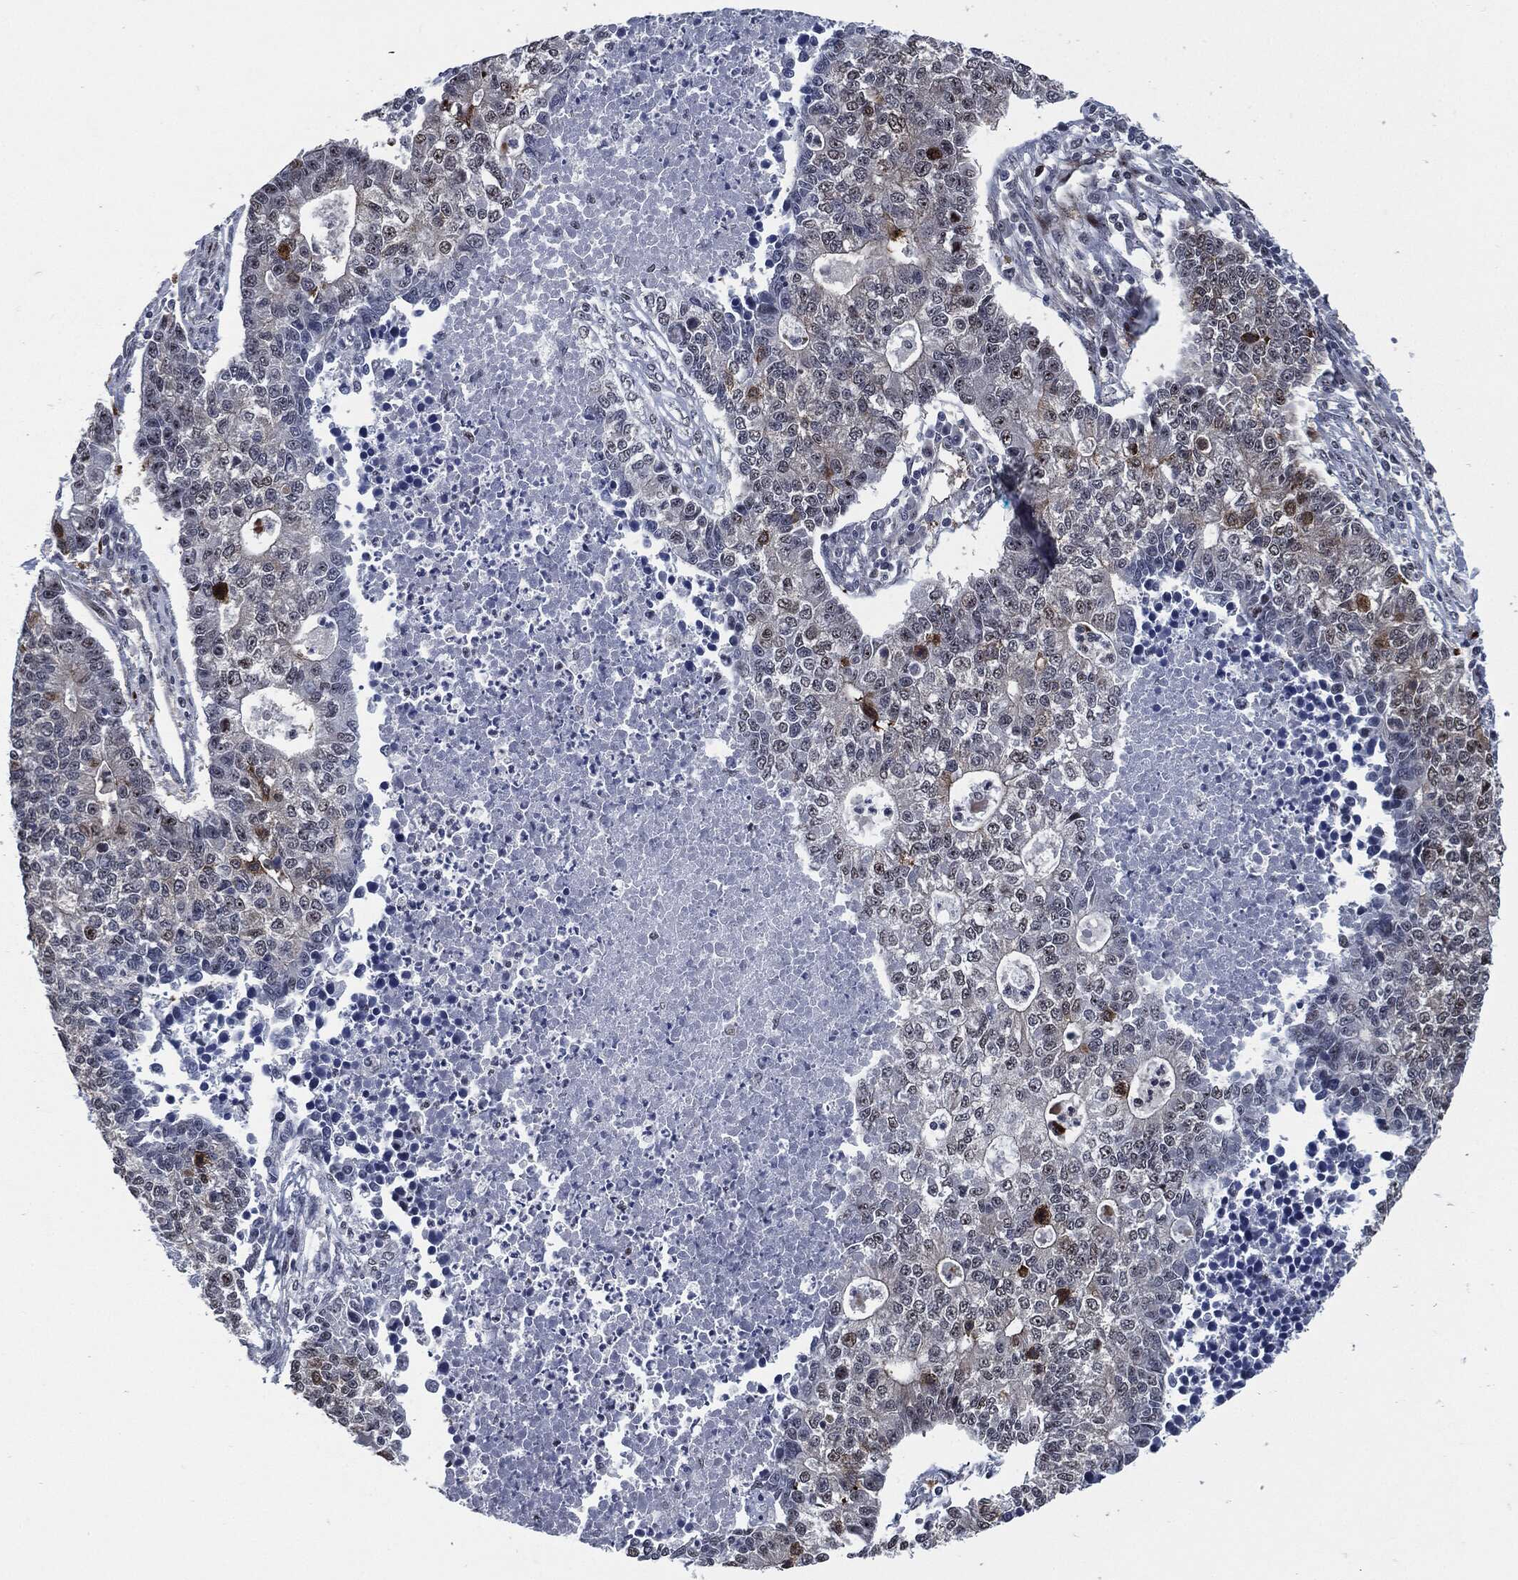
{"staining": {"intensity": "moderate", "quantity": "<25%", "location": "cytoplasmic/membranous"}, "tissue": "lung cancer", "cell_type": "Tumor cells", "image_type": "cancer", "snomed": [{"axis": "morphology", "description": "Adenocarcinoma, NOS"}, {"axis": "topography", "description": "Lung"}], "caption": "Immunohistochemistry (IHC) micrograph of lung cancer stained for a protein (brown), which reveals low levels of moderate cytoplasmic/membranous staining in about <25% of tumor cells.", "gene": "AKT2", "patient": {"sex": "male", "age": 57}}